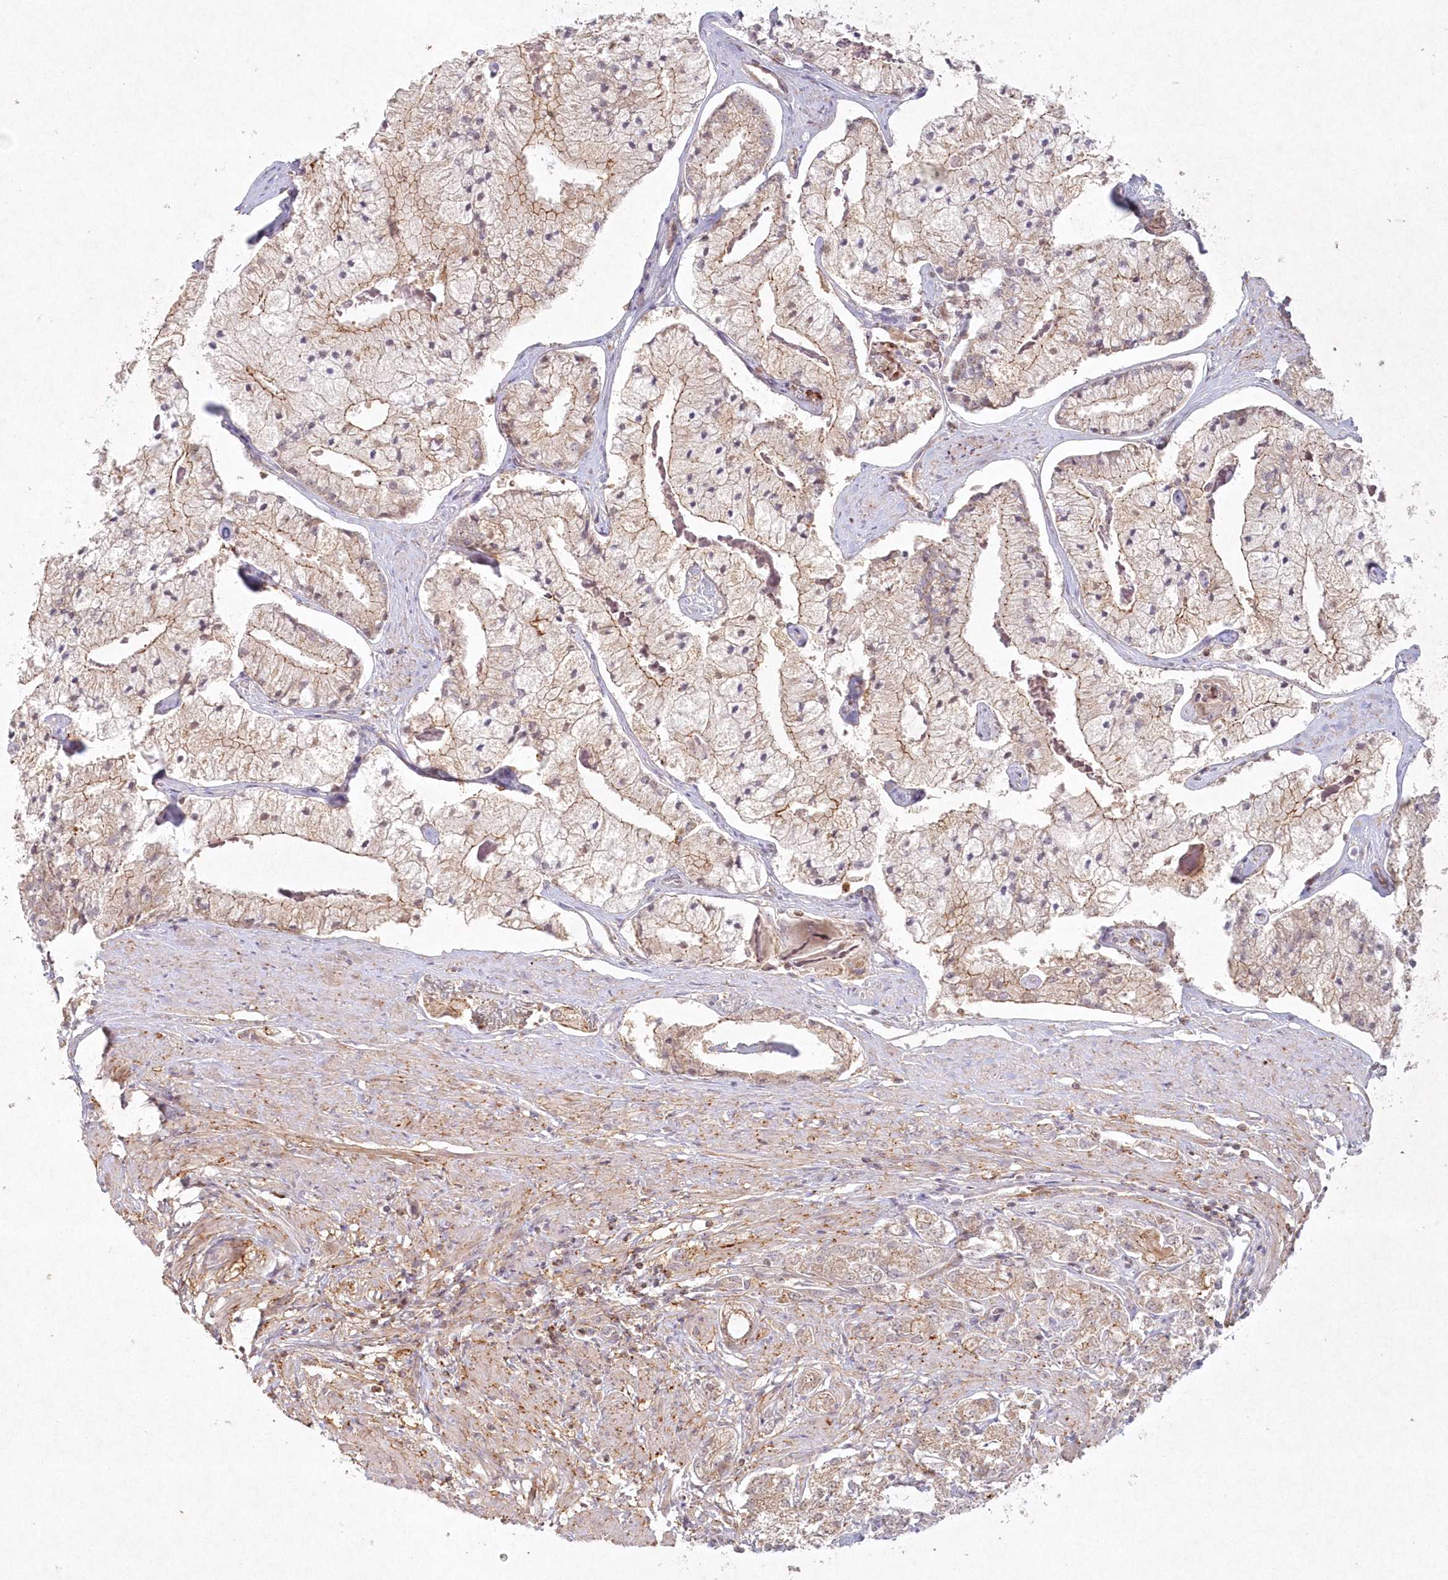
{"staining": {"intensity": "moderate", "quantity": "25%-75%", "location": "cytoplasmic/membranous"}, "tissue": "prostate cancer", "cell_type": "Tumor cells", "image_type": "cancer", "snomed": [{"axis": "morphology", "description": "Adenocarcinoma, High grade"}, {"axis": "topography", "description": "Prostate"}], "caption": "This image demonstrates prostate cancer stained with immunohistochemistry (IHC) to label a protein in brown. The cytoplasmic/membranous of tumor cells show moderate positivity for the protein. Nuclei are counter-stained blue.", "gene": "TOGARAM2", "patient": {"sex": "male", "age": 50}}